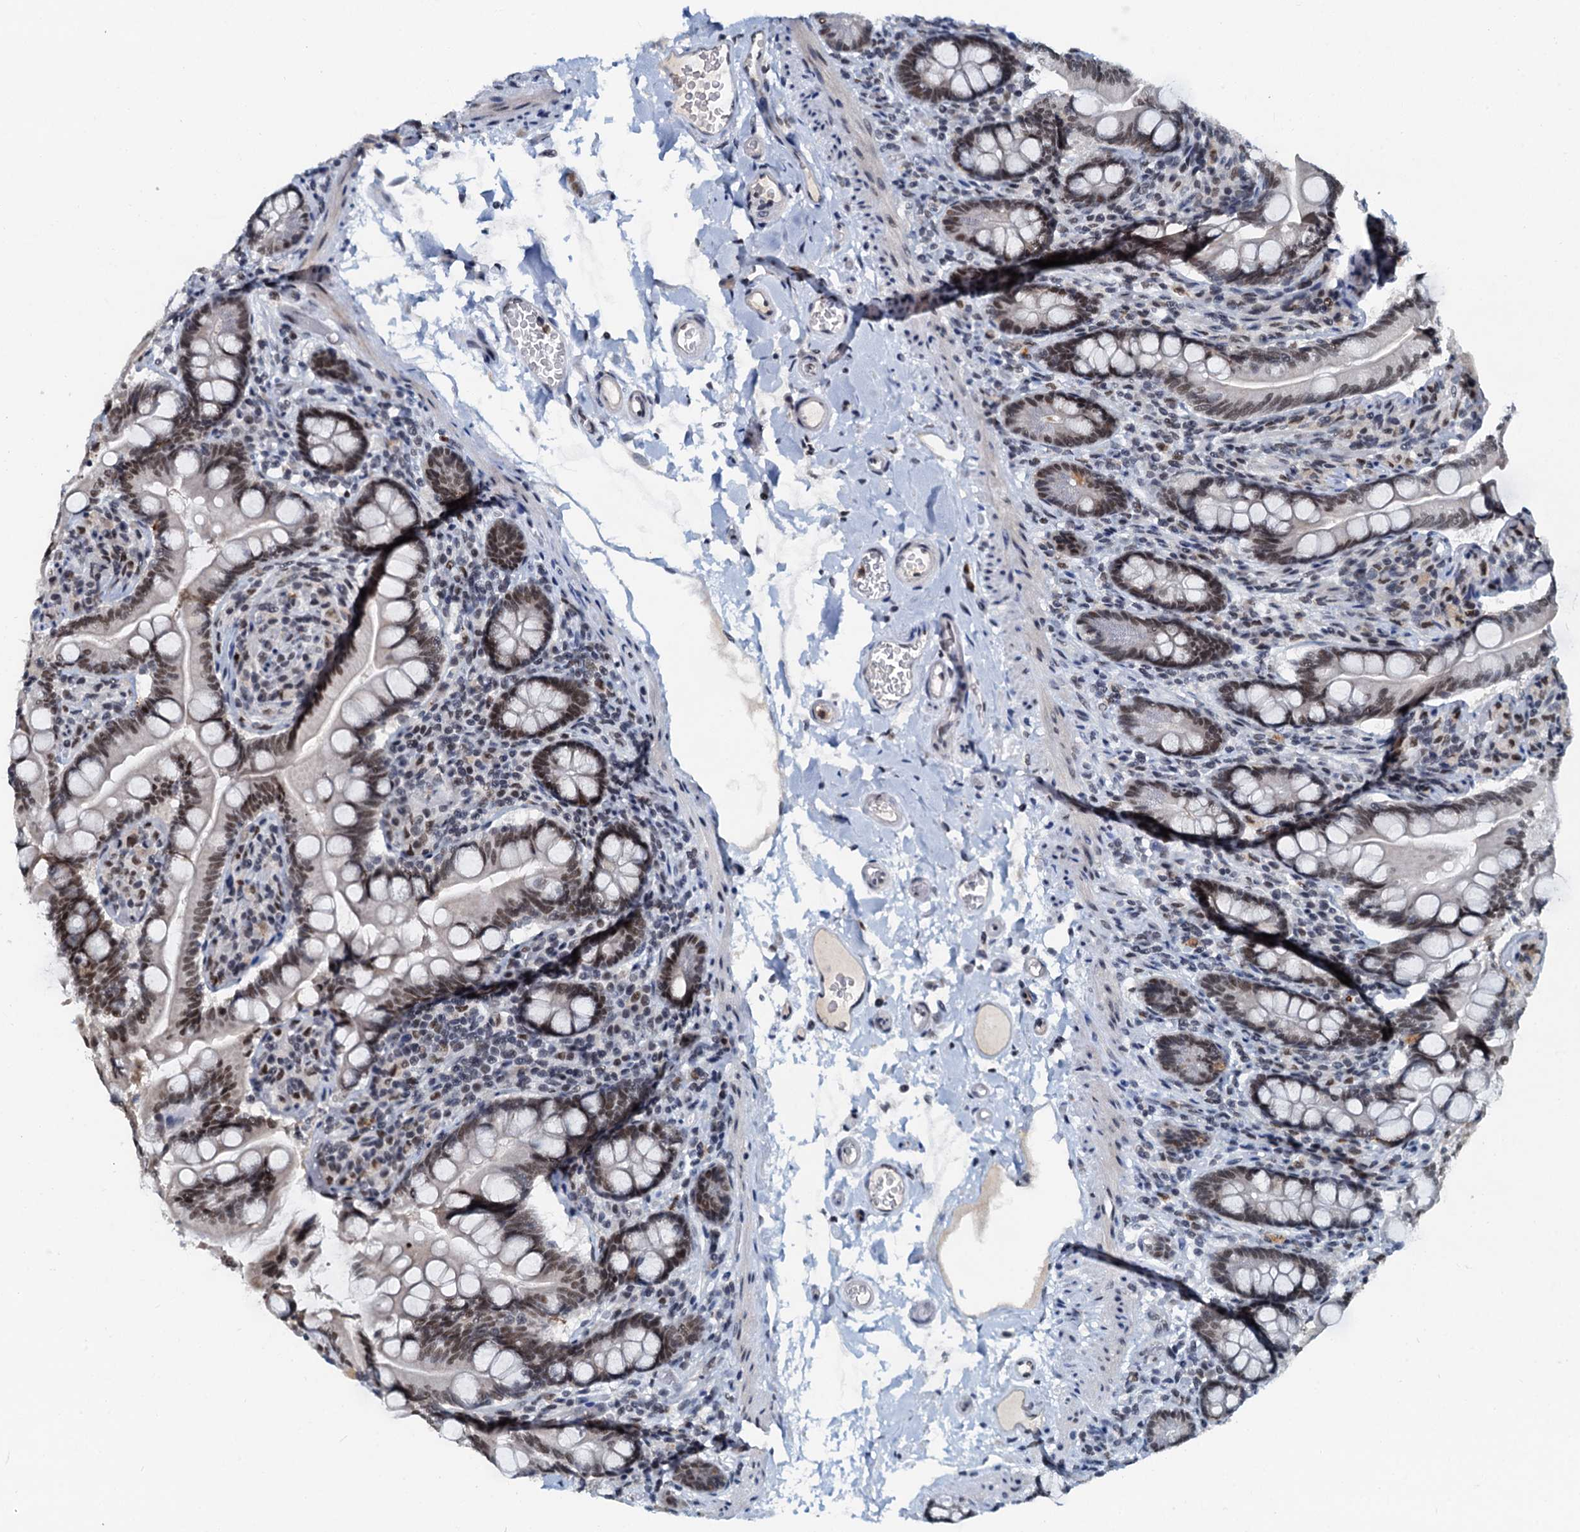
{"staining": {"intensity": "moderate", "quantity": ">75%", "location": "nuclear"}, "tissue": "small intestine", "cell_type": "Glandular cells", "image_type": "normal", "snomed": [{"axis": "morphology", "description": "Normal tissue, NOS"}, {"axis": "topography", "description": "Small intestine"}], "caption": "A brown stain shows moderate nuclear expression of a protein in glandular cells of unremarkable small intestine. The protein of interest is shown in brown color, while the nuclei are stained blue.", "gene": "SNRPD1", "patient": {"sex": "female", "age": 64}}